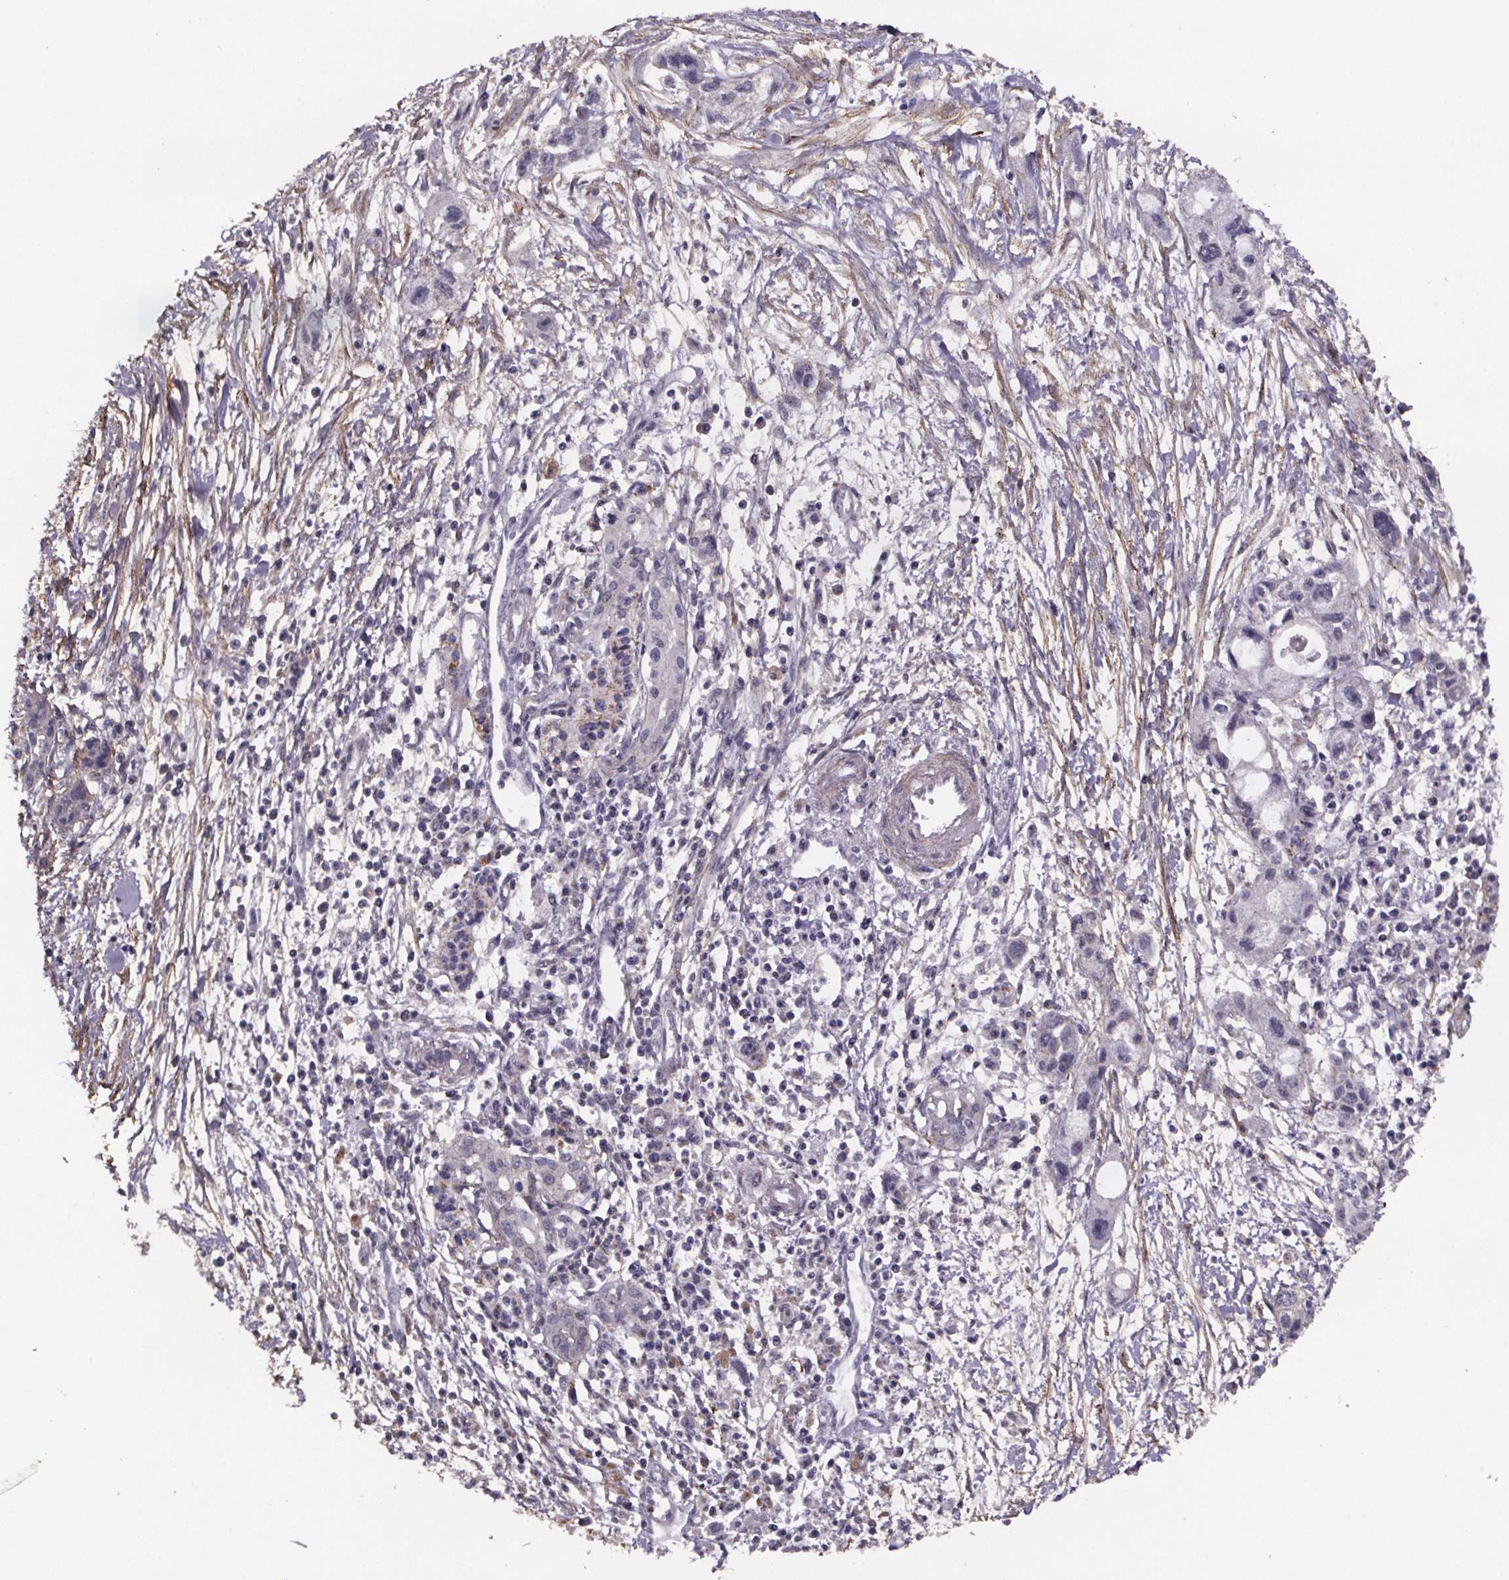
{"staining": {"intensity": "negative", "quantity": "none", "location": "none"}, "tissue": "pancreatic cancer", "cell_type": "Tumor cells", "image_type": "cancer", "snomed": [{"axis": "morphology", "description": "Adenocarcinoma, NOS"}, {"axis": "topography", "description": "Pancreas"}], "caption": "Tumor cells are negative for protein expression in human adenocarcinoma (pancreatic). (Stains: DAB (3,3'-diaminobenzidine) immunohistochemistry with hematoxylin counter stain, Microscopy: brightfield microscopy at high magnification).", "gene": "PALLD", "patient": {"sex": "female", "age": 61}}